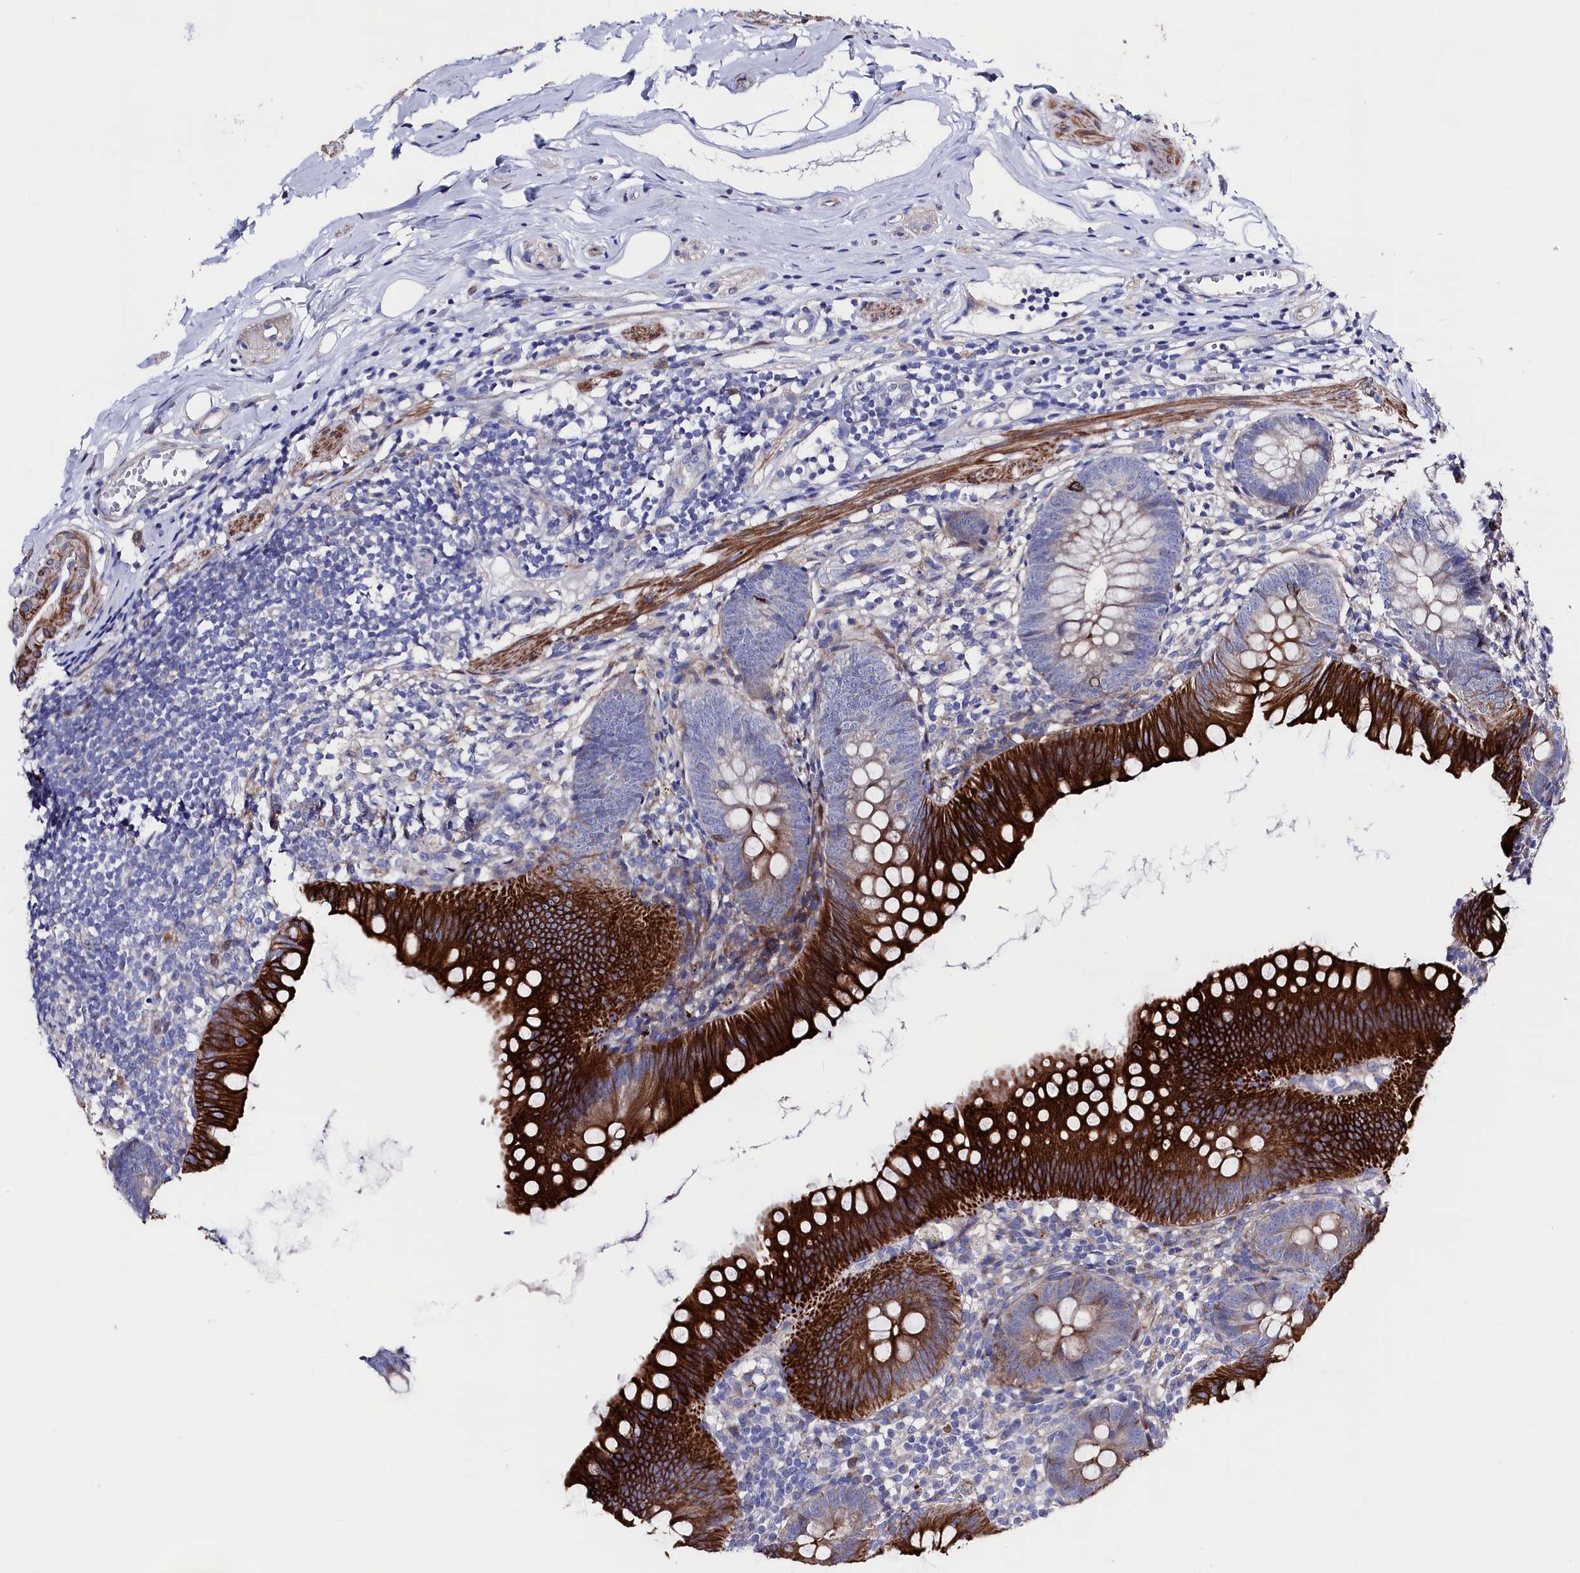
{"staining": {"intensity": "strong", "quantity": "25%-75%", "location": "cytoplasmic/membranous"}, "tissue": "appendix", "cell_type": "Glandular cells", "image_type": "normal", "snomed": [{"axis": "morphology", "description": "Normal tissue, NOS"}, {"axis": "topography", "description": "Appendix"}], "caption": "Immunohistochemical staining of unremarkable appendix exhibits 25%-75% levels of strong cytoplasmic/membranous protein expression in approximately 25%-75% of glandular cells. Using DAB (brown) and hematoxylin (blue) stains, captured at high magnification using brightfield microscopy.", "gene": "WNT8A", "patient": {"sex": "female", "age": 62}}